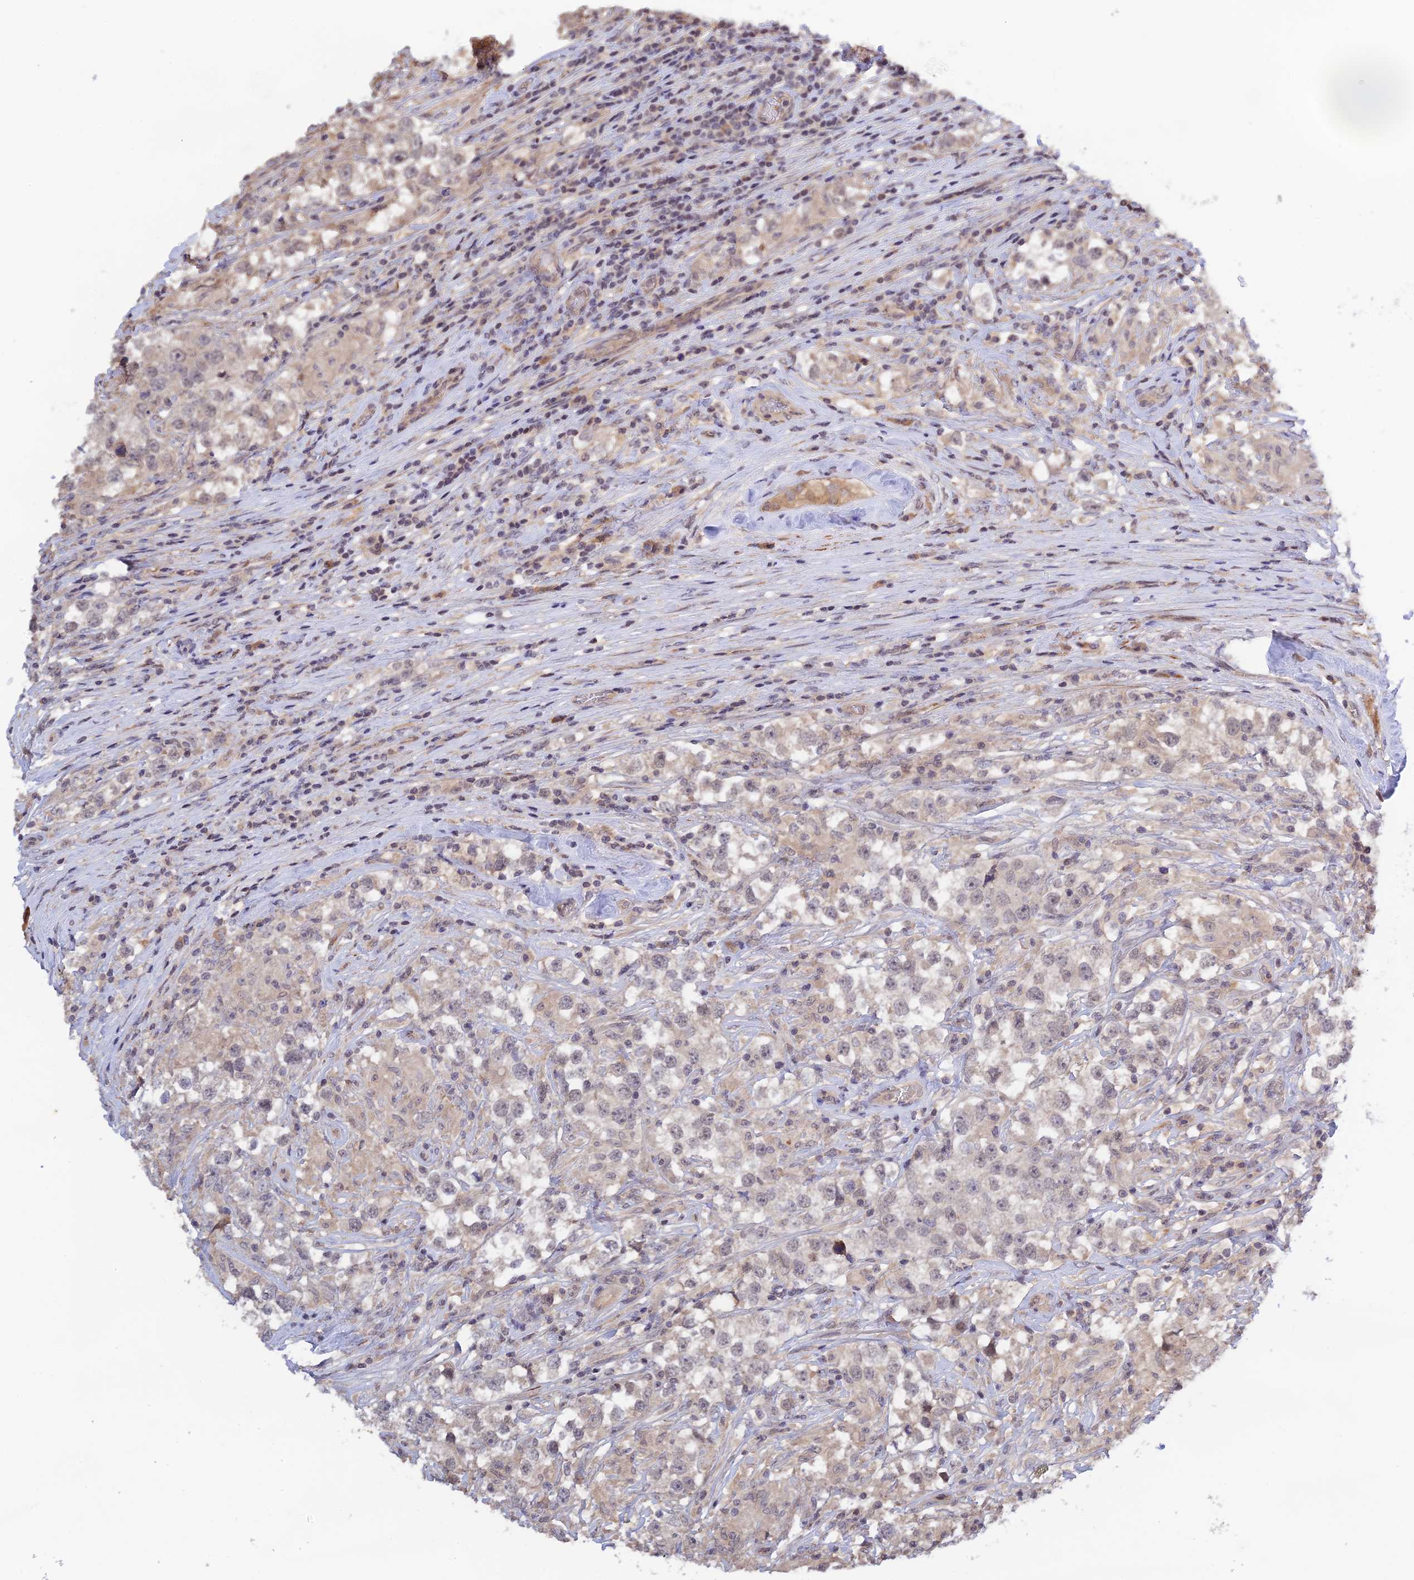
{"staining": {"intensity": "negative", "quantity": "none", "location": "none"}, "tissue": "testis cancer", "cell_type": "Tumor cells", "image_type": "cancer", "snomed": [{"axis": "morphology", "description": "Seminoma, NOS"}, {"axis": "topography", "description": "Testis"}], "caption": "Immunohistochemistry micrograph of testis cancer stained for a protein (brown), which demonstrates no staining in tumor cells. (Brightfield microscopy of DAB (3,3'-diaminobenzidine) IHC at high magnification).", "gene": "CWH43", "patient": {"sex": "male", "age": 46}}